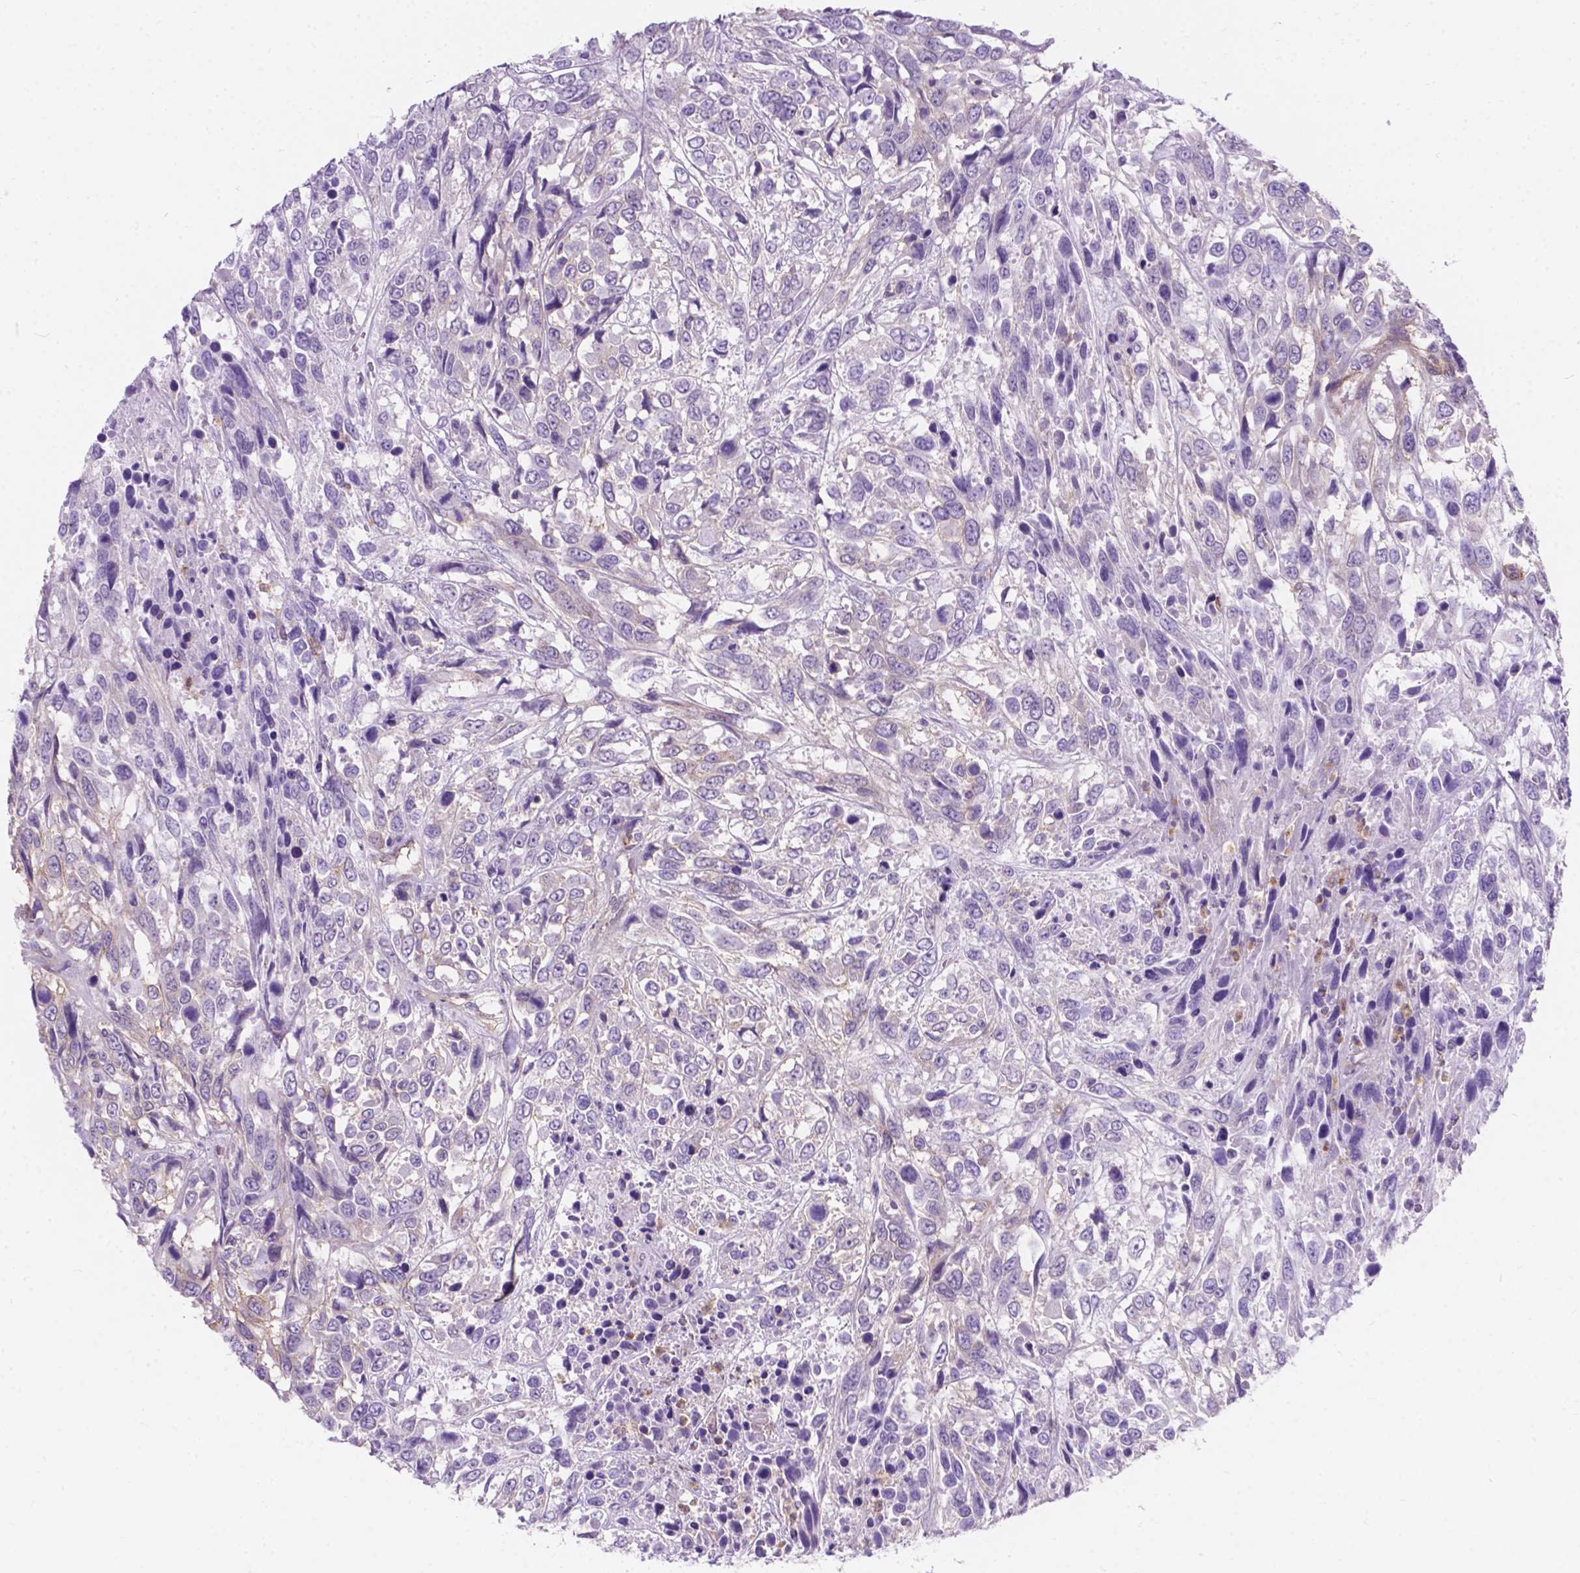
{"staining": {"intensity": "negative", "quantity": "none", "location": "none"}, "tissue": "urothelial cancer", "cell_type": "Tumor cells", "image_type": "cancer", "snomed": [{"axis": "morphology", "description": "Urothelial carcinoma, High grade"}, {"axis": "topography", "description": "Urinary bladder"}], "caption": "A high-resolution image shows immunohistochemistry staining of urothelial cancer, which shows no significant expression in tumor cells.", "gene": "KIAA0040", "patient": {"sex": "female", "age": 70}}